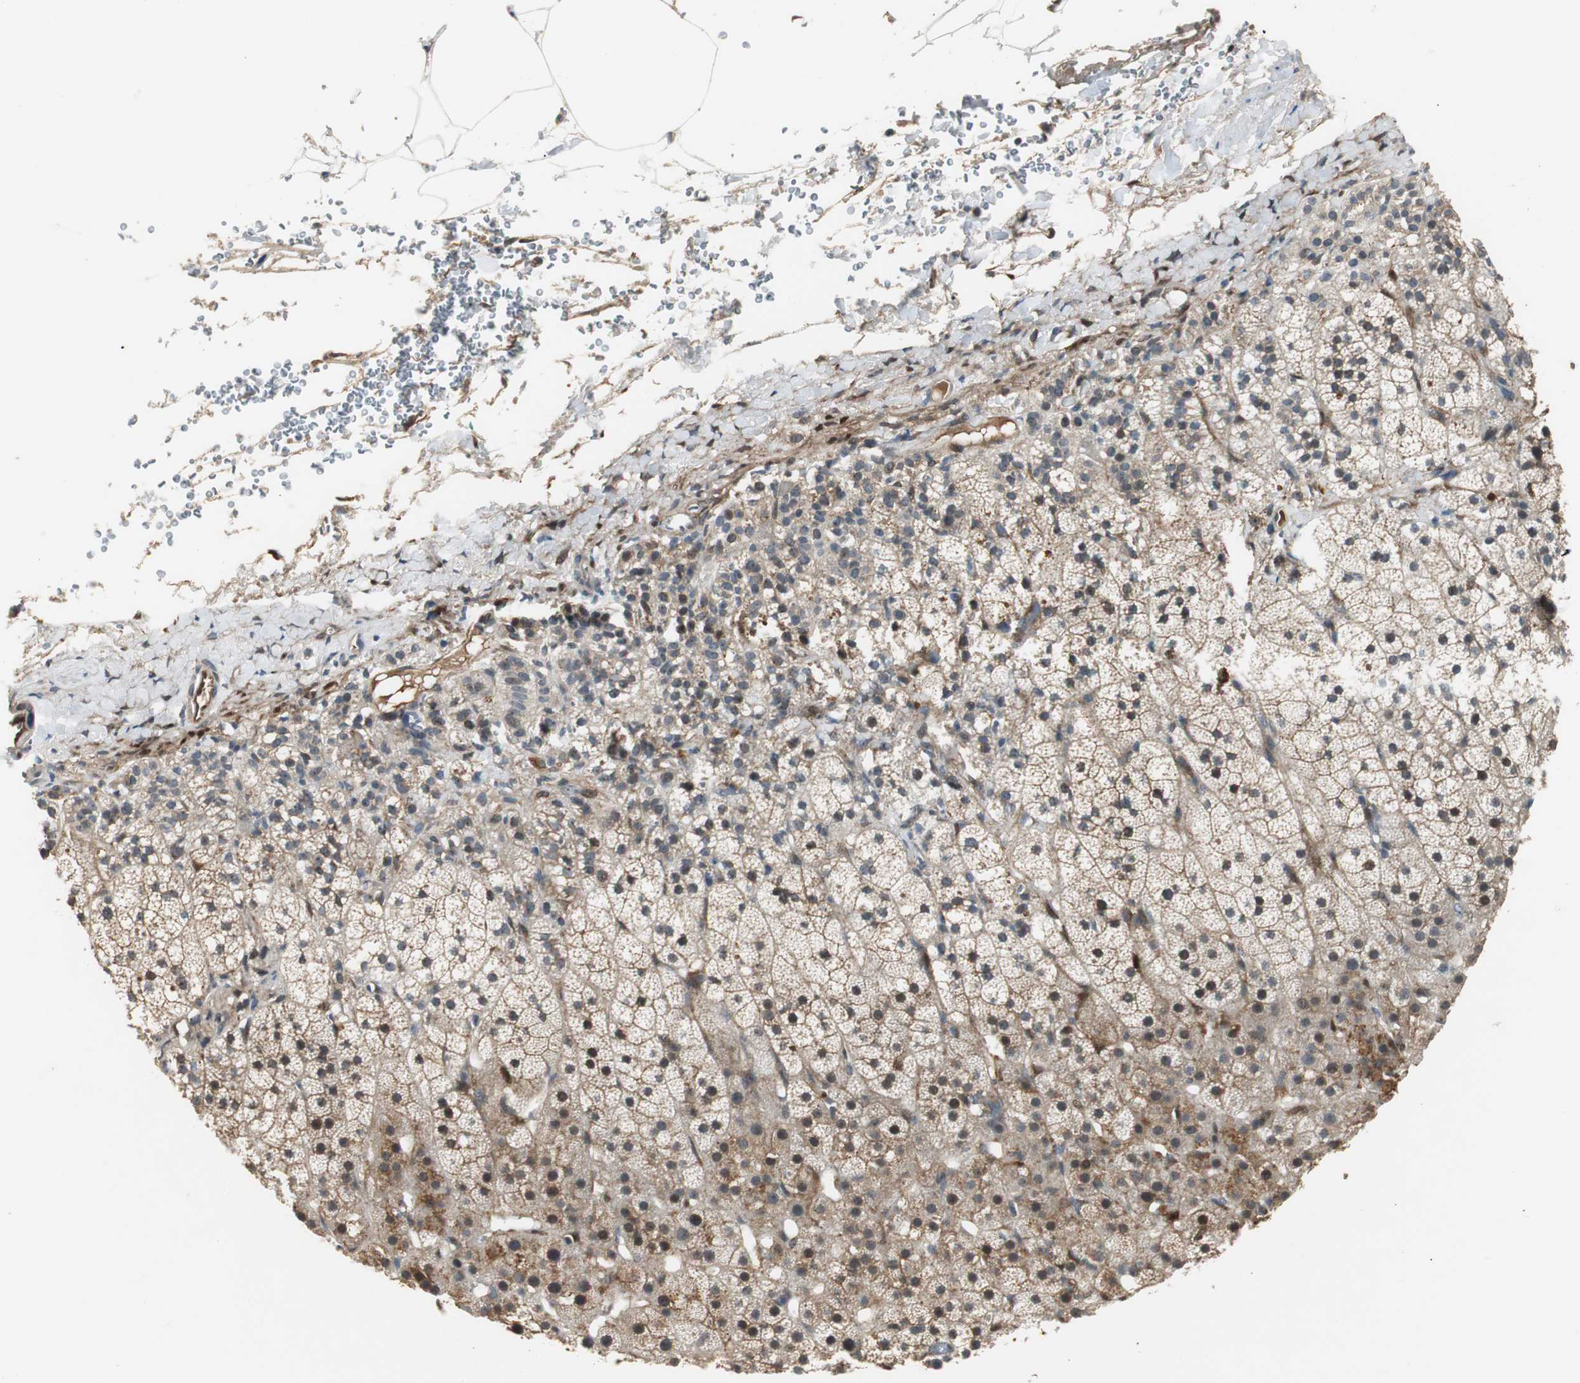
{"staining": {"intensity": "moderate", "quantity": "25%-75%", "location": "cytoplasmic/membranous,nuclear"}, "tissue": "adrenal gland", "cell_type": "Glandular cells", "image_type": "normal", "snomed": [{"axis": "morphology", "description": "Normal tissue, NOS"}, {"axis": "topography", "description": "Adrenal gland"}], "caption": "Moderate cytoplasmic/membranous,nuclear positivity for a protein is present in approximately 25%-75% of glandular cells of unremarkable adrenal gland using IHC.", "gene": "FHL2", "patient": {"sex": "male", "age": 35}}